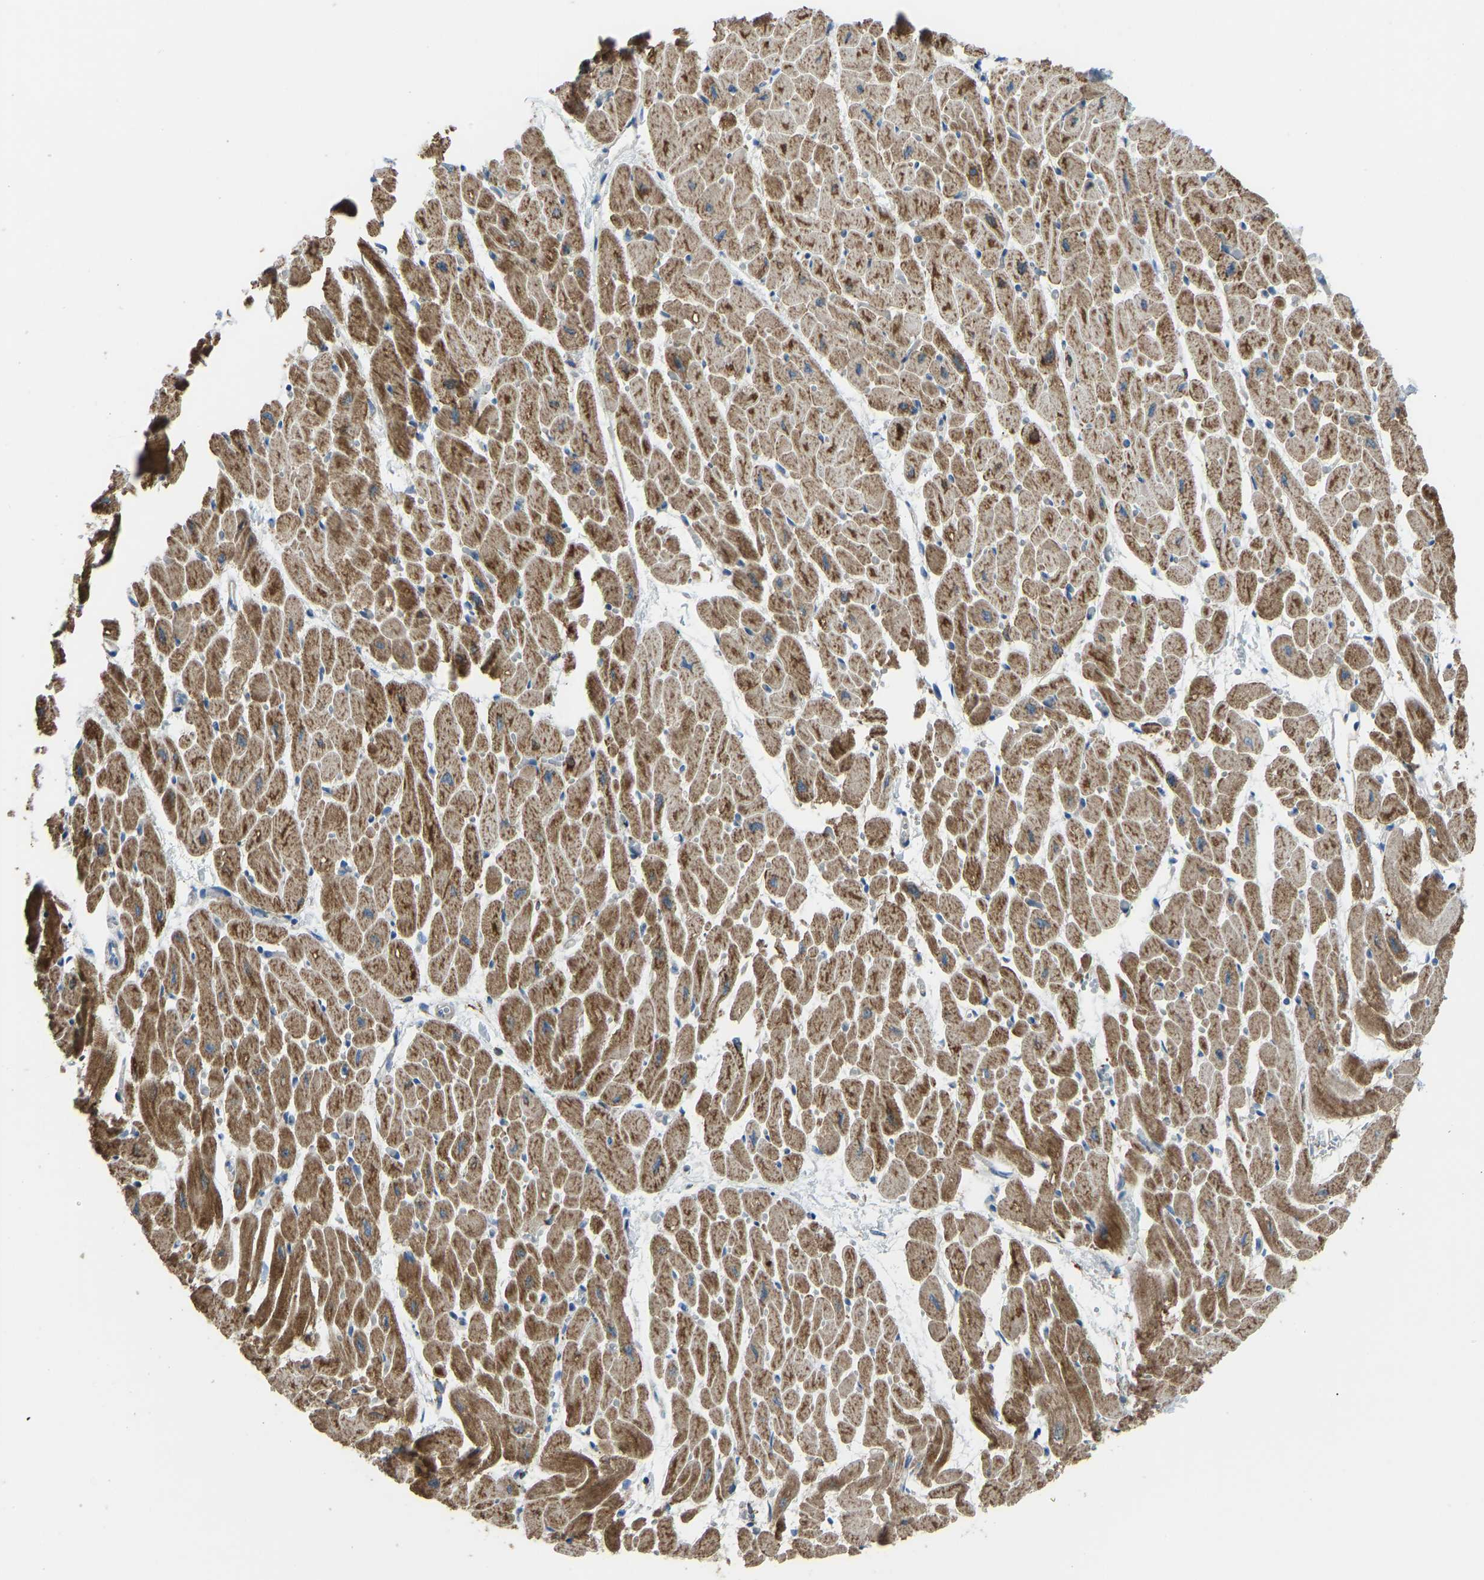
{"staining": {"intensity": "moderate", "quantity": ">75%", "location": "cytoplasmic/membranous"}, "tissue": "heart muscle", "cell_type": "Cardiomyocytes", "image_type": "normal", "snomed": [{"axis": "morphology", "description": "Normal tissue, NOS"}, {"axis": "topography", "description": "Heart"}], "caption": "The photomicrograph reveals a brown stain indicating the presence of a protein in the cytoplasmic/membranous of cardiomyocytes in heart muscle.", "gene": "SMIM20", "patient": {"sex": "male", "age": 45}}